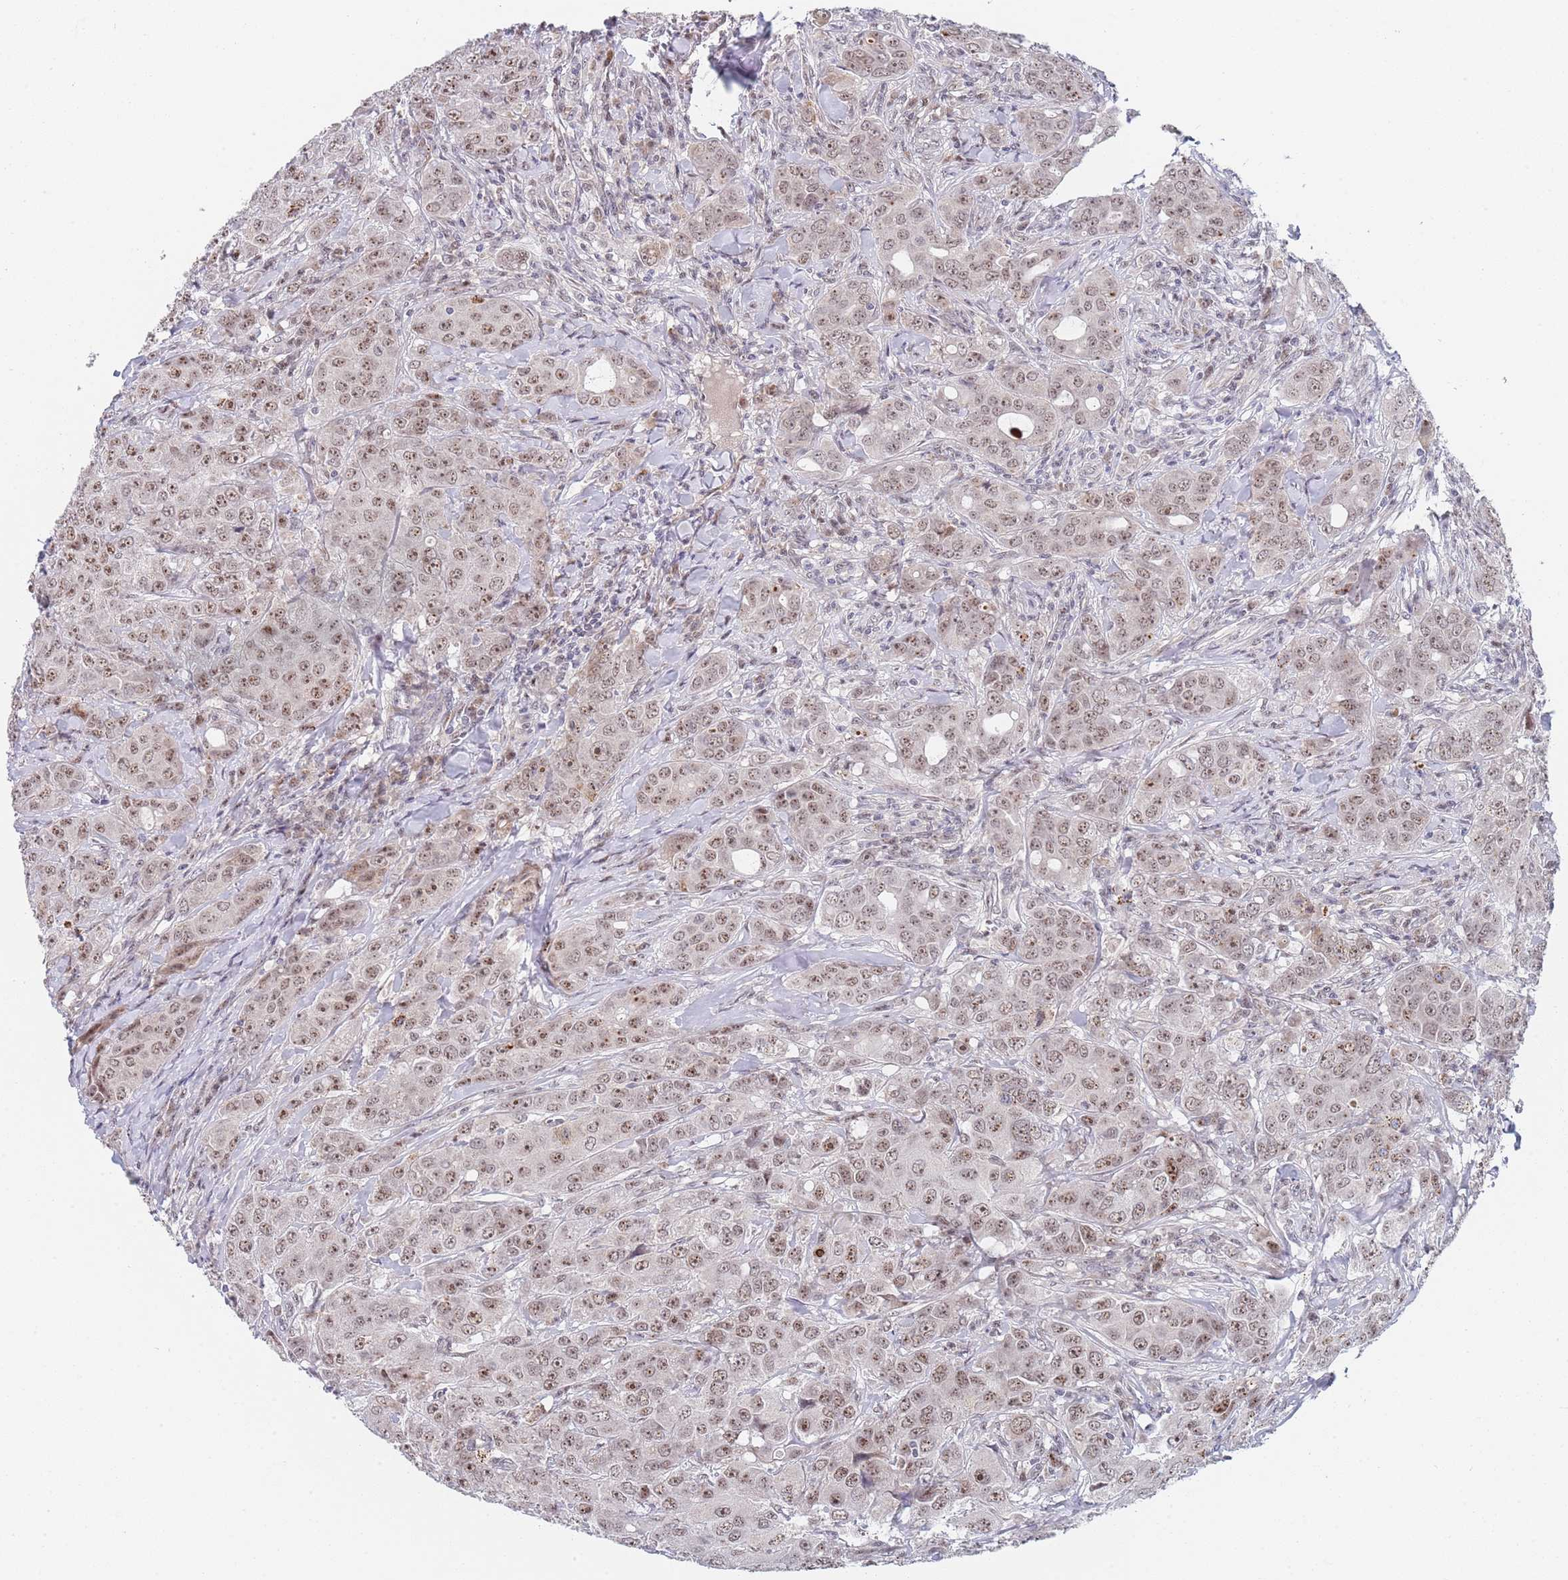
{"staining": {"intensity": "moderate", "quantity": ">75%", "location": "nuclear"}, "tissue": "breast cancer", "cell_type": "Tumor cells", "image_type": "cancer", "snomed": [{"axis": "morphology", "description": "Duct carcinoma"}, {"axis": "topography", "description": "Breast"}], "caption": "Breast cancer (infiltrating ductal carcinoma) tissue shows moderate nuclear staining in approximately >75% of tumor cells", "gene": "PLCL2", "patient": {"sex": "female", "age": 43}}